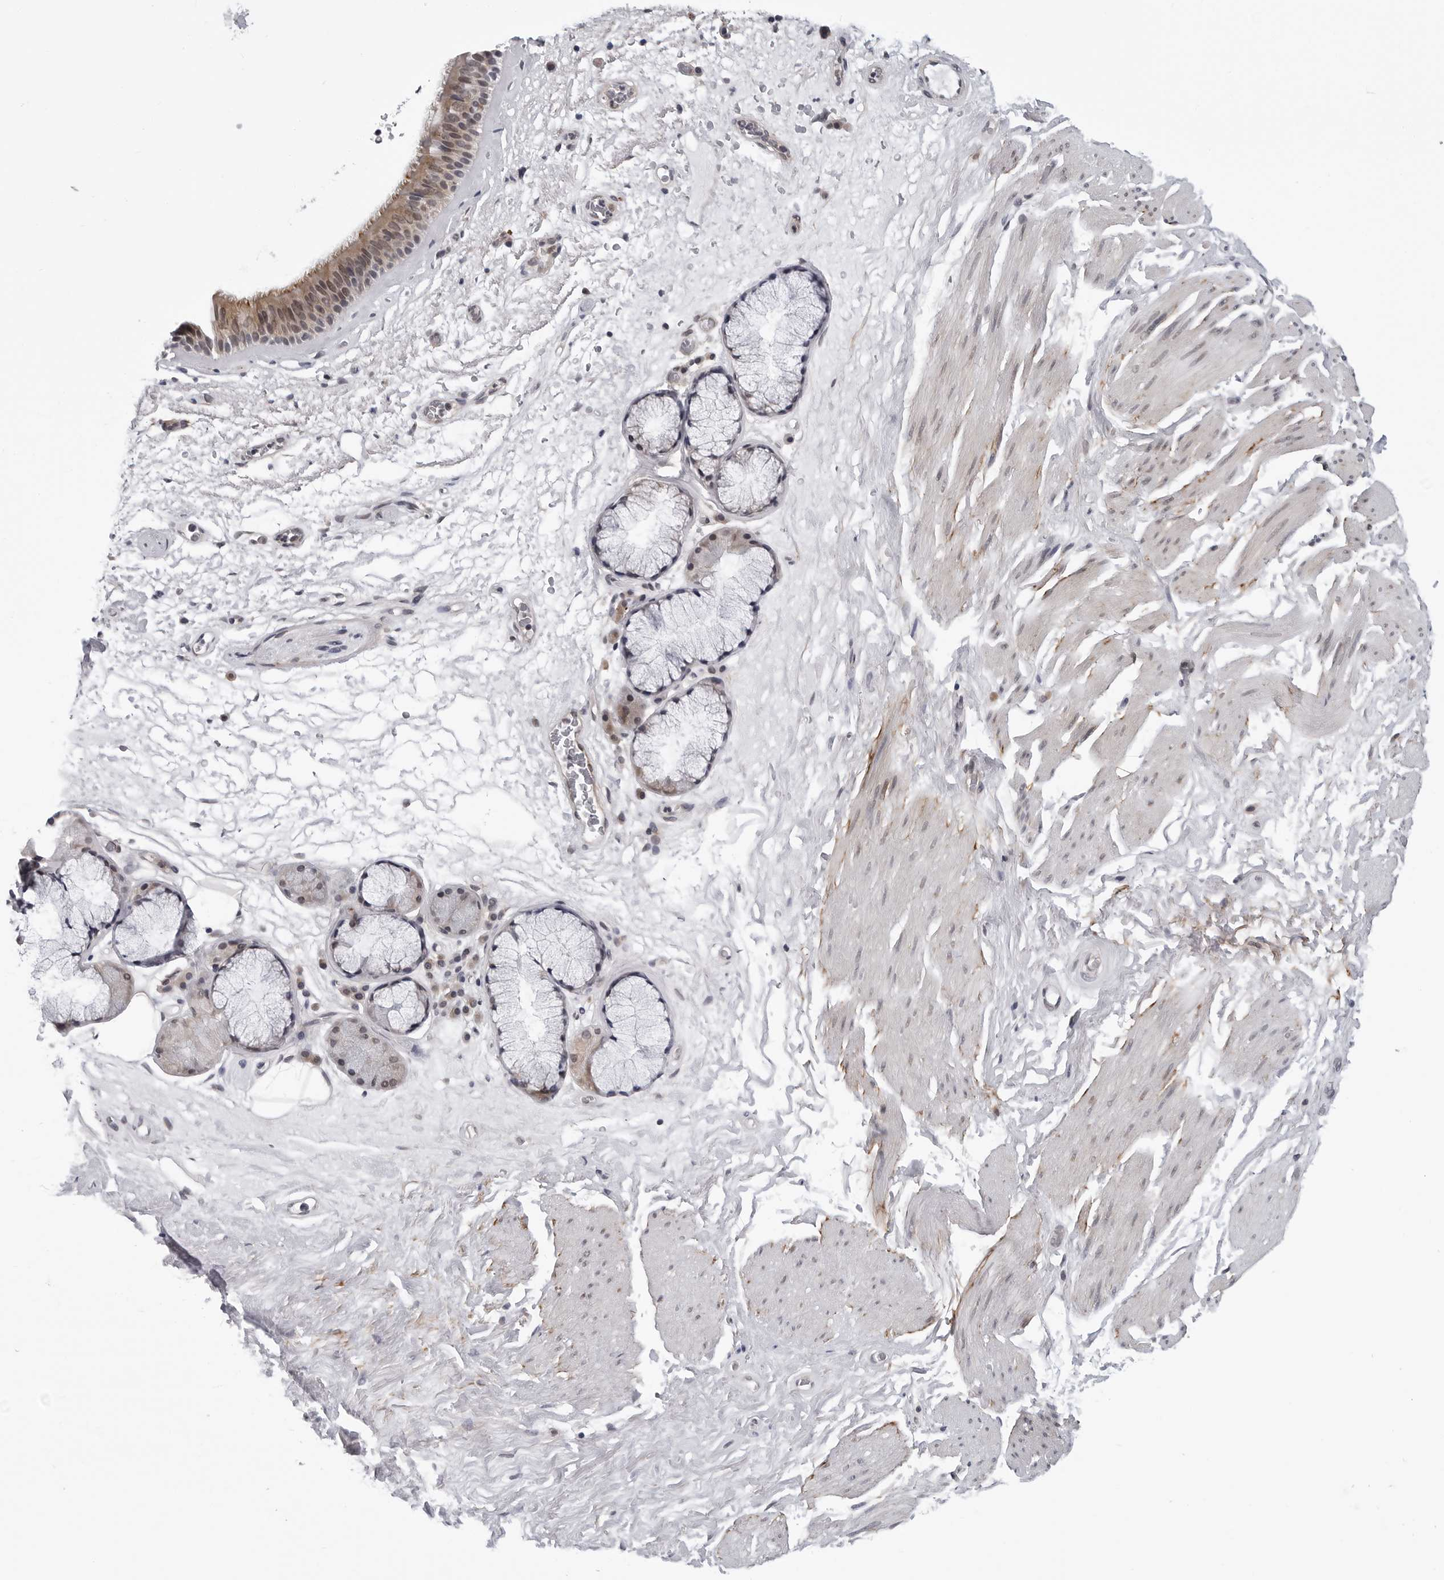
{"staining": {"intensity": "moderate", "quantity": ">75%", "location": "cytoplasmic/membranous,nuclear"}, "tissue": "bronchus", "cell_type": "Respiratory epithelial cells", "image_type": "normal", "snomed": [{"axis": "morphology", "description": "Normal tissue, NOS"}, {"axis": "topography", "description": "Cartilage tissue"}], "caption": "IHC photomicrograph of unremarkable bronchus: bronchus stained using immunohistochemistry (IHC) exhibits medium levels of moderate protein expression localized specifically in the cytoplasmic/membranous,nuclear of respiratory epithelial cells, appearing as a cytoplasmic/membranous,nuclear brown color.", "gene": "KIAA1614", "patient": {"sex": "female", "age": 63}}